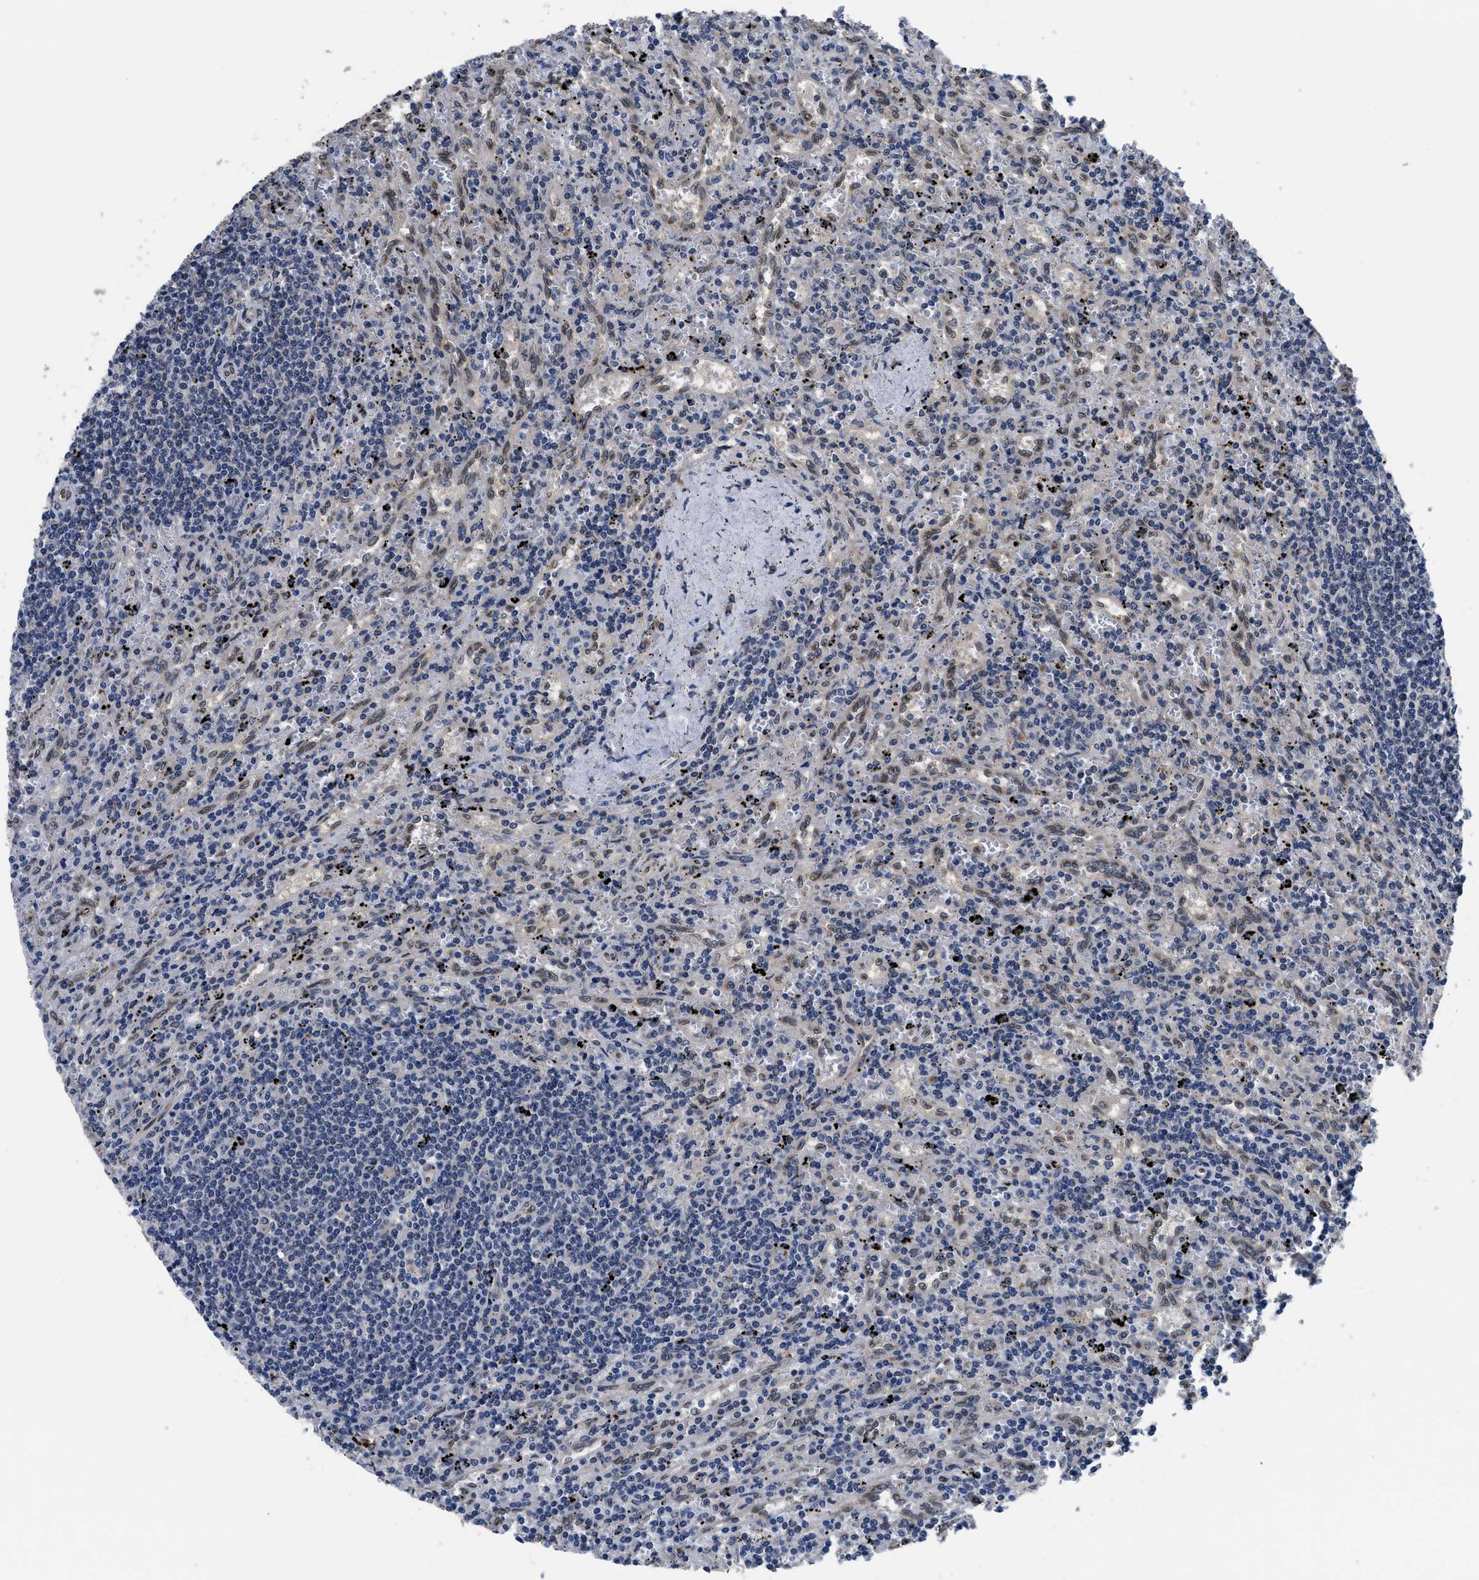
{"staining": {"intensity": "negative", "quantity": "none", "location": "none"}, "tissue": "lymphoma", "cell_type": "Tumor cells", "image_type": "cancer", "snomed": [{"axis": "morphology", "description": "Malignant lymphoma, non-Hodgkin's type, Low grade"}, {"axis": "topography", "description": "Spleen"}], "caption": "Immunohistochemistry (IHC) image of human lymphoma stained for a protein (brown), which displays no expression in tumor cells. Brightfield microscopy of immunohistochemistry (IHC) stained with DAB (3,3'-diaminobenzidine) (brown) and hematoxylin (blue), captured at high magnification.", "gene": "SNX10", "patient": {"sex": "male", "age": 76}}